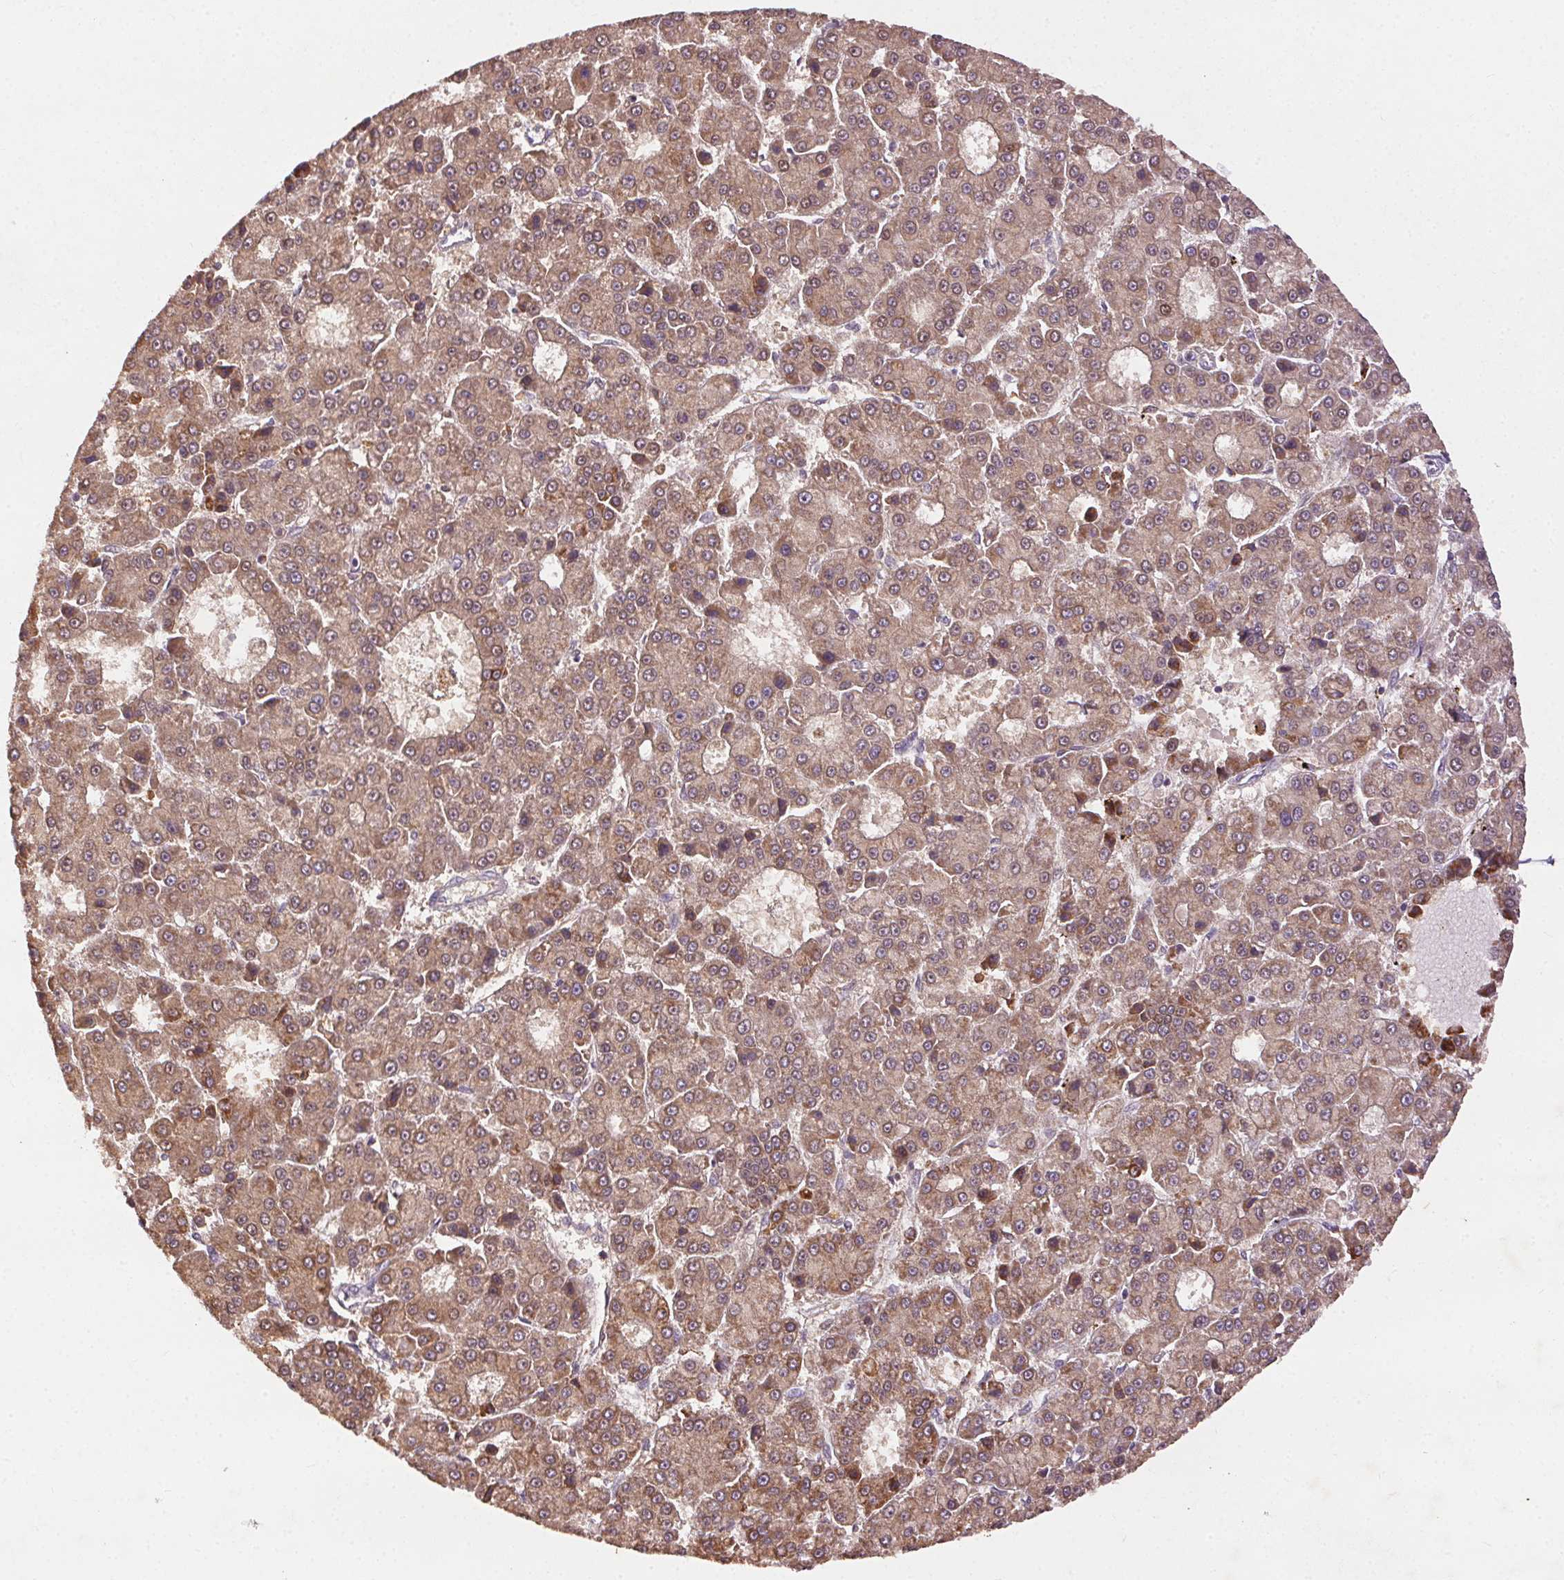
{"staining": {"intensity": "moderate", "quantity": ">75%", "location": "cytoplasmic/membranous"}, "tissue": "liver cancer", "cell_type": "Tumor cells", "image_type": "cancer", "snomed": [{"axis": "morphology", "description": "Carcinoma, Hepatocellular, NOS"}, {"axis": "topography", "description": "Liver"}], "caption": "Immunohistochemical staining of human liver cancer displays moderate cytoplasmic/membranous protein expression in about >75% of tumor cells.", "gene": "FNBP1L", "patient": {"sex": "male", "age": 70}}